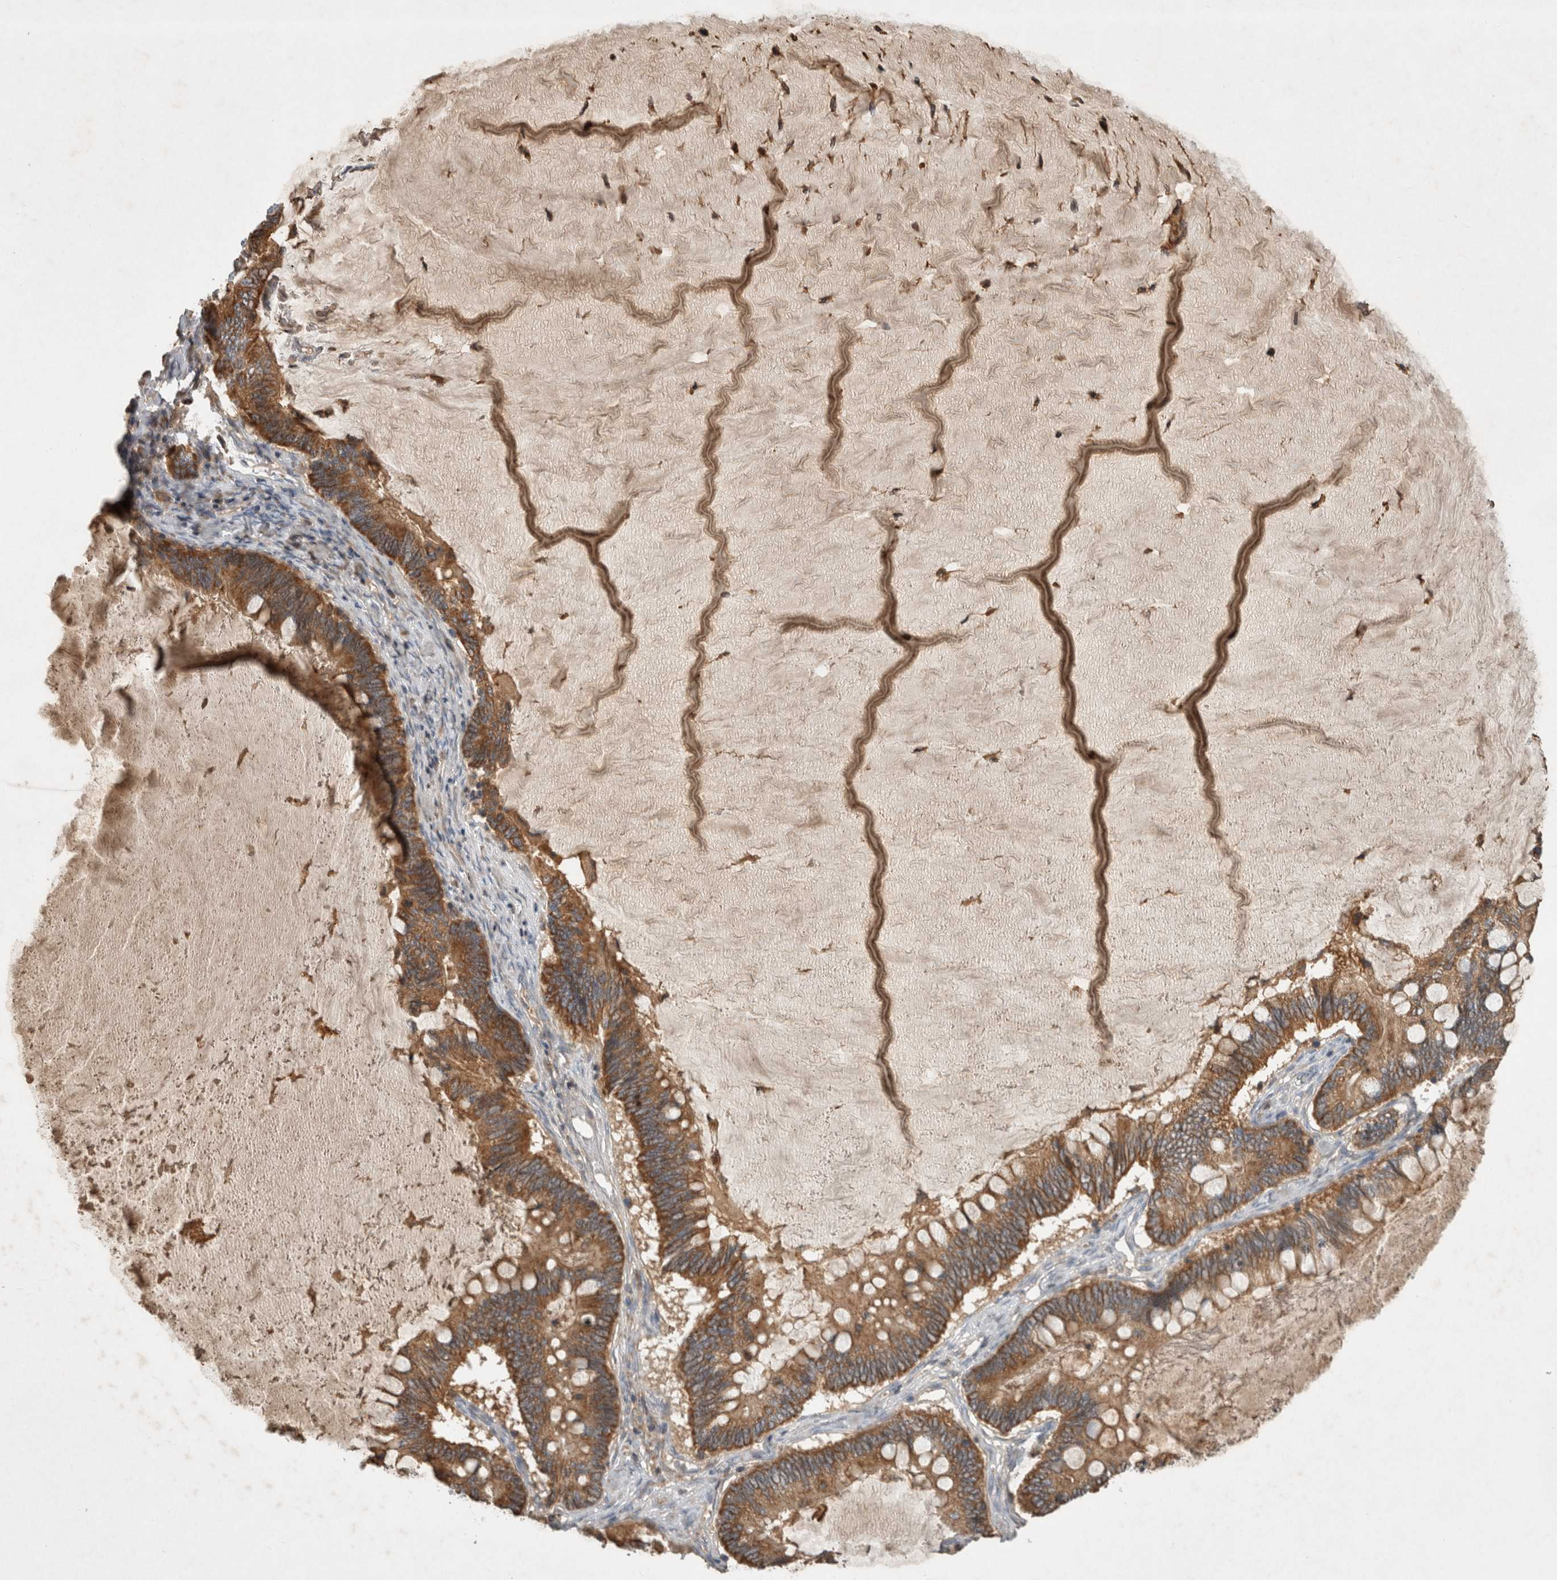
{"staining": {"intensity": "strong", "quantity": ">75%", "location": "cytoplasmic/membranous"}, "tissue": "ovarian cancer", "cell_type": "Tumor cells", "image_type": "cancer", "snomed": [{"axis": "morphology", "description": "Cystadenocarcinoma, mucinous, NOS"}, {"axis": "topography", "description": "Ovary"}], "caption": "IHC of ovarian mucinous cystadenocarcinoma demonstrates high levels of strong cytoplasmic/membranous positivity in about >75% of tumor cells.", "gene": "SERAC1", "patient": {"sex": "female", "age": 61}}